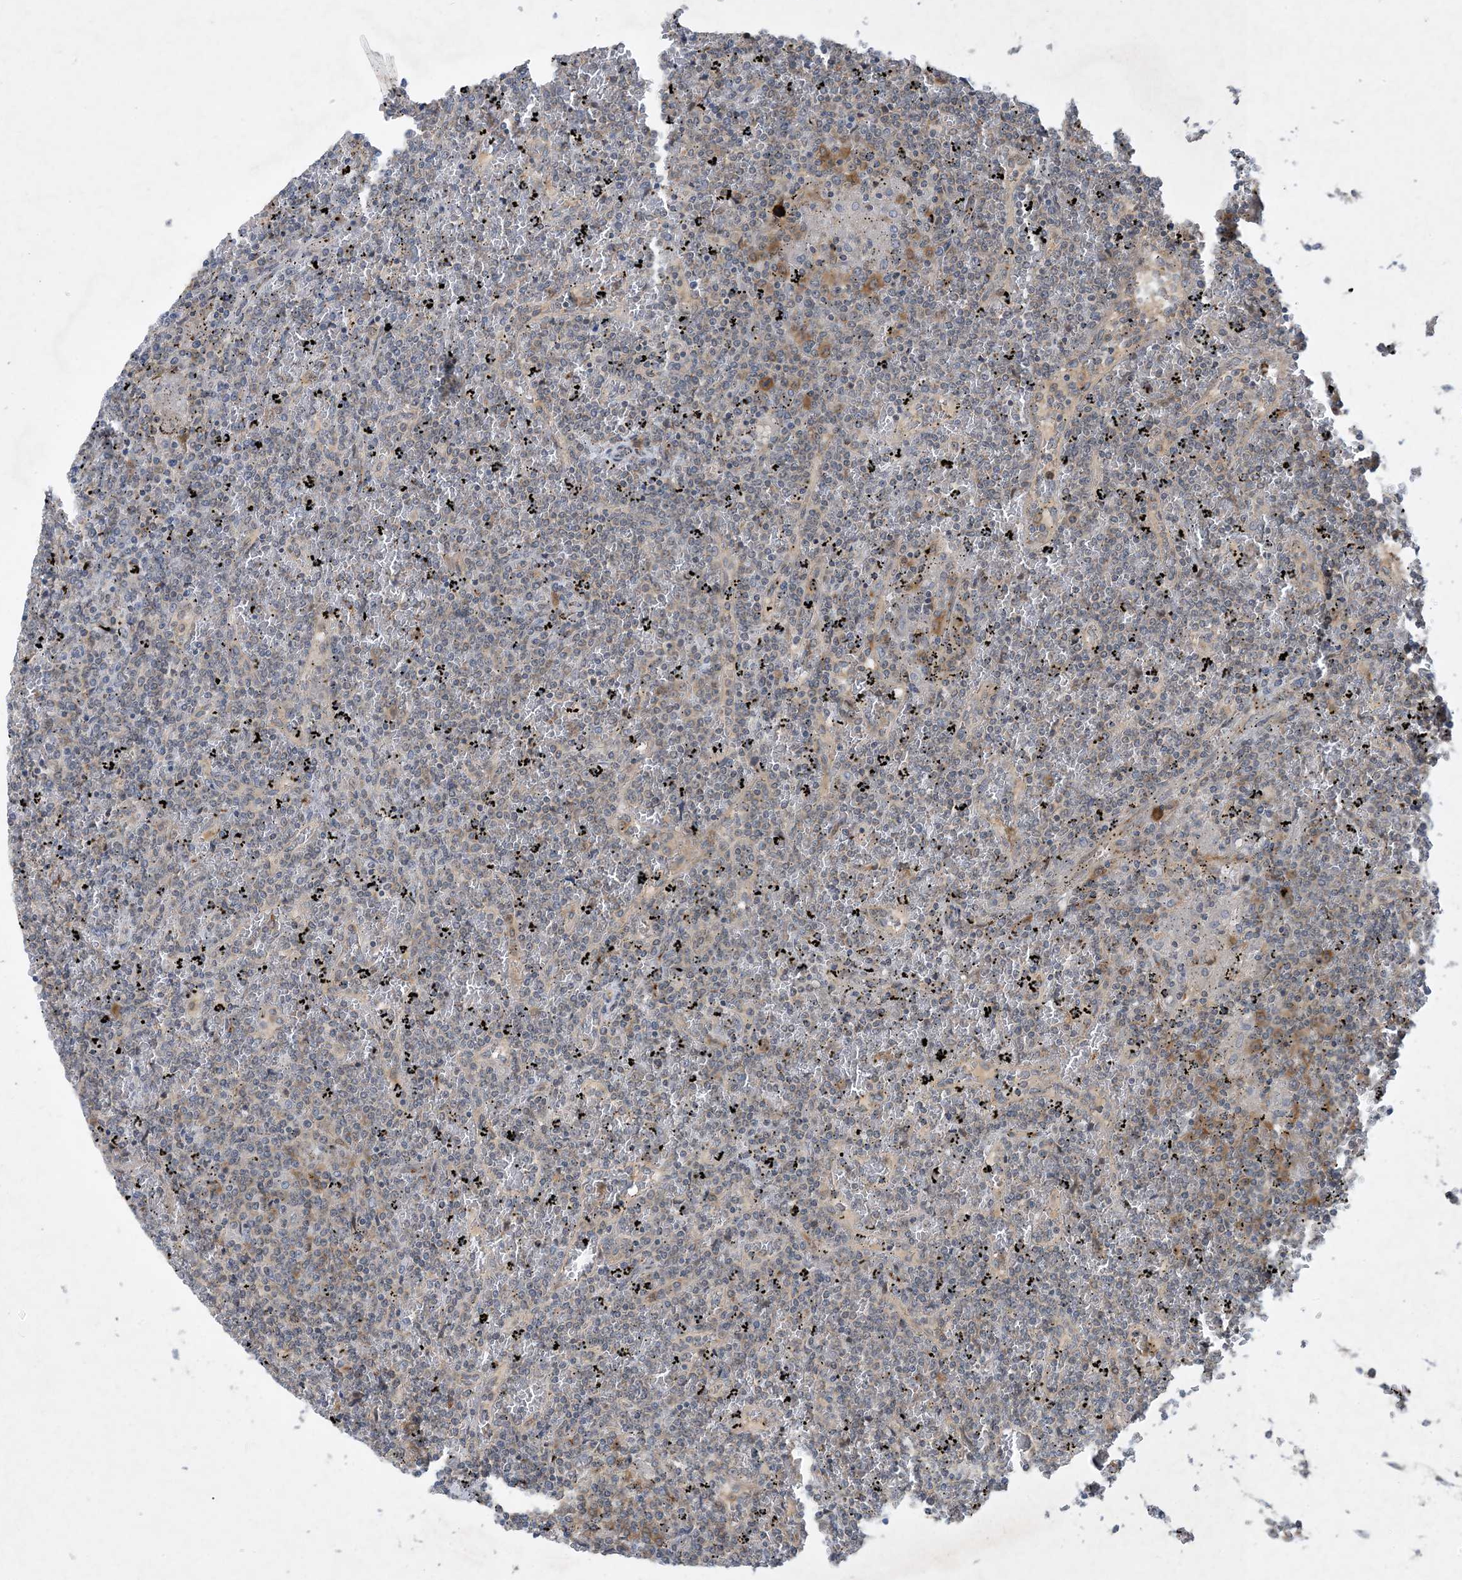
{"staining": {"intensity": "negative", "quantity": "none", "location": "none"}, "tissue": "lymphoma", "cell_type": "Tumor cells", "image_type": "cancer", "snomed": [{"axis": "morphology", "description": "Malignant lymphoma, non-Hodgkin's type, Low grade"}, {"axis": "topography", "description": "Spleen"}], "caption": "Photomicrograph shows no protein positivity in tumor cells of low-grade malignant lymphoma, non-Hodgkin's type tissue.", "gene": "TINAG", "patient": {"sex": "female", "age": 19}}